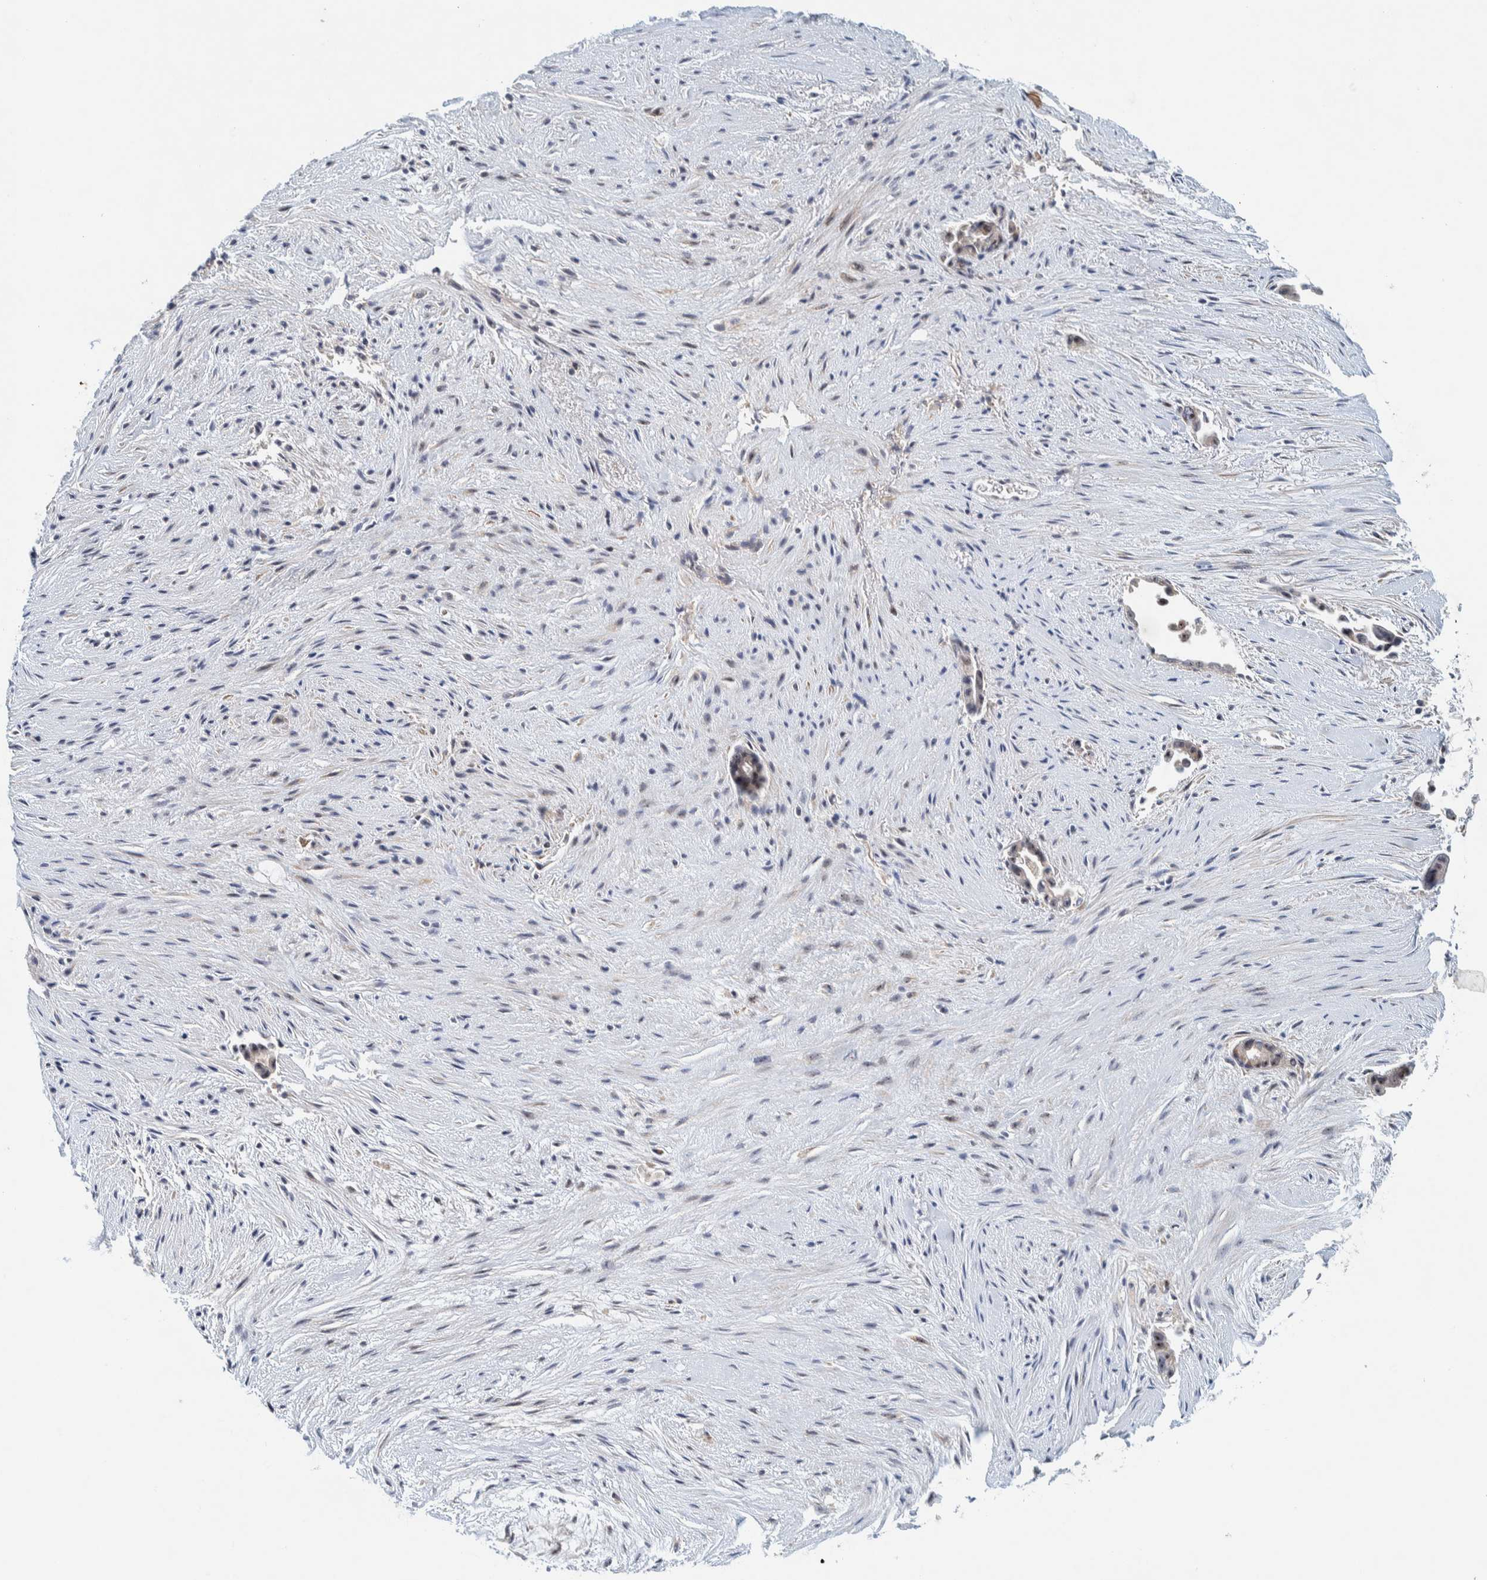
{"staining": {"intensity": "moderate", "quantity": ">75%", "location": "nuclear"}, "tissue": "liver cancer", "cell_type": "Tumor cells", "image_type": "cancer", "snomed": [{"axis": "morphology", "description": "Cholangiocarcinoma"}, {"axis": "topography", "description": "Liver"}], "caption": "About >75% of tumor cells in human cholangiocarcinoma (liver) show moderate nuclear protein expression as visualized by brown immunohistochemical staining.", "gene": "NOL11", "patient": {"sex": "female", "age": 55}}